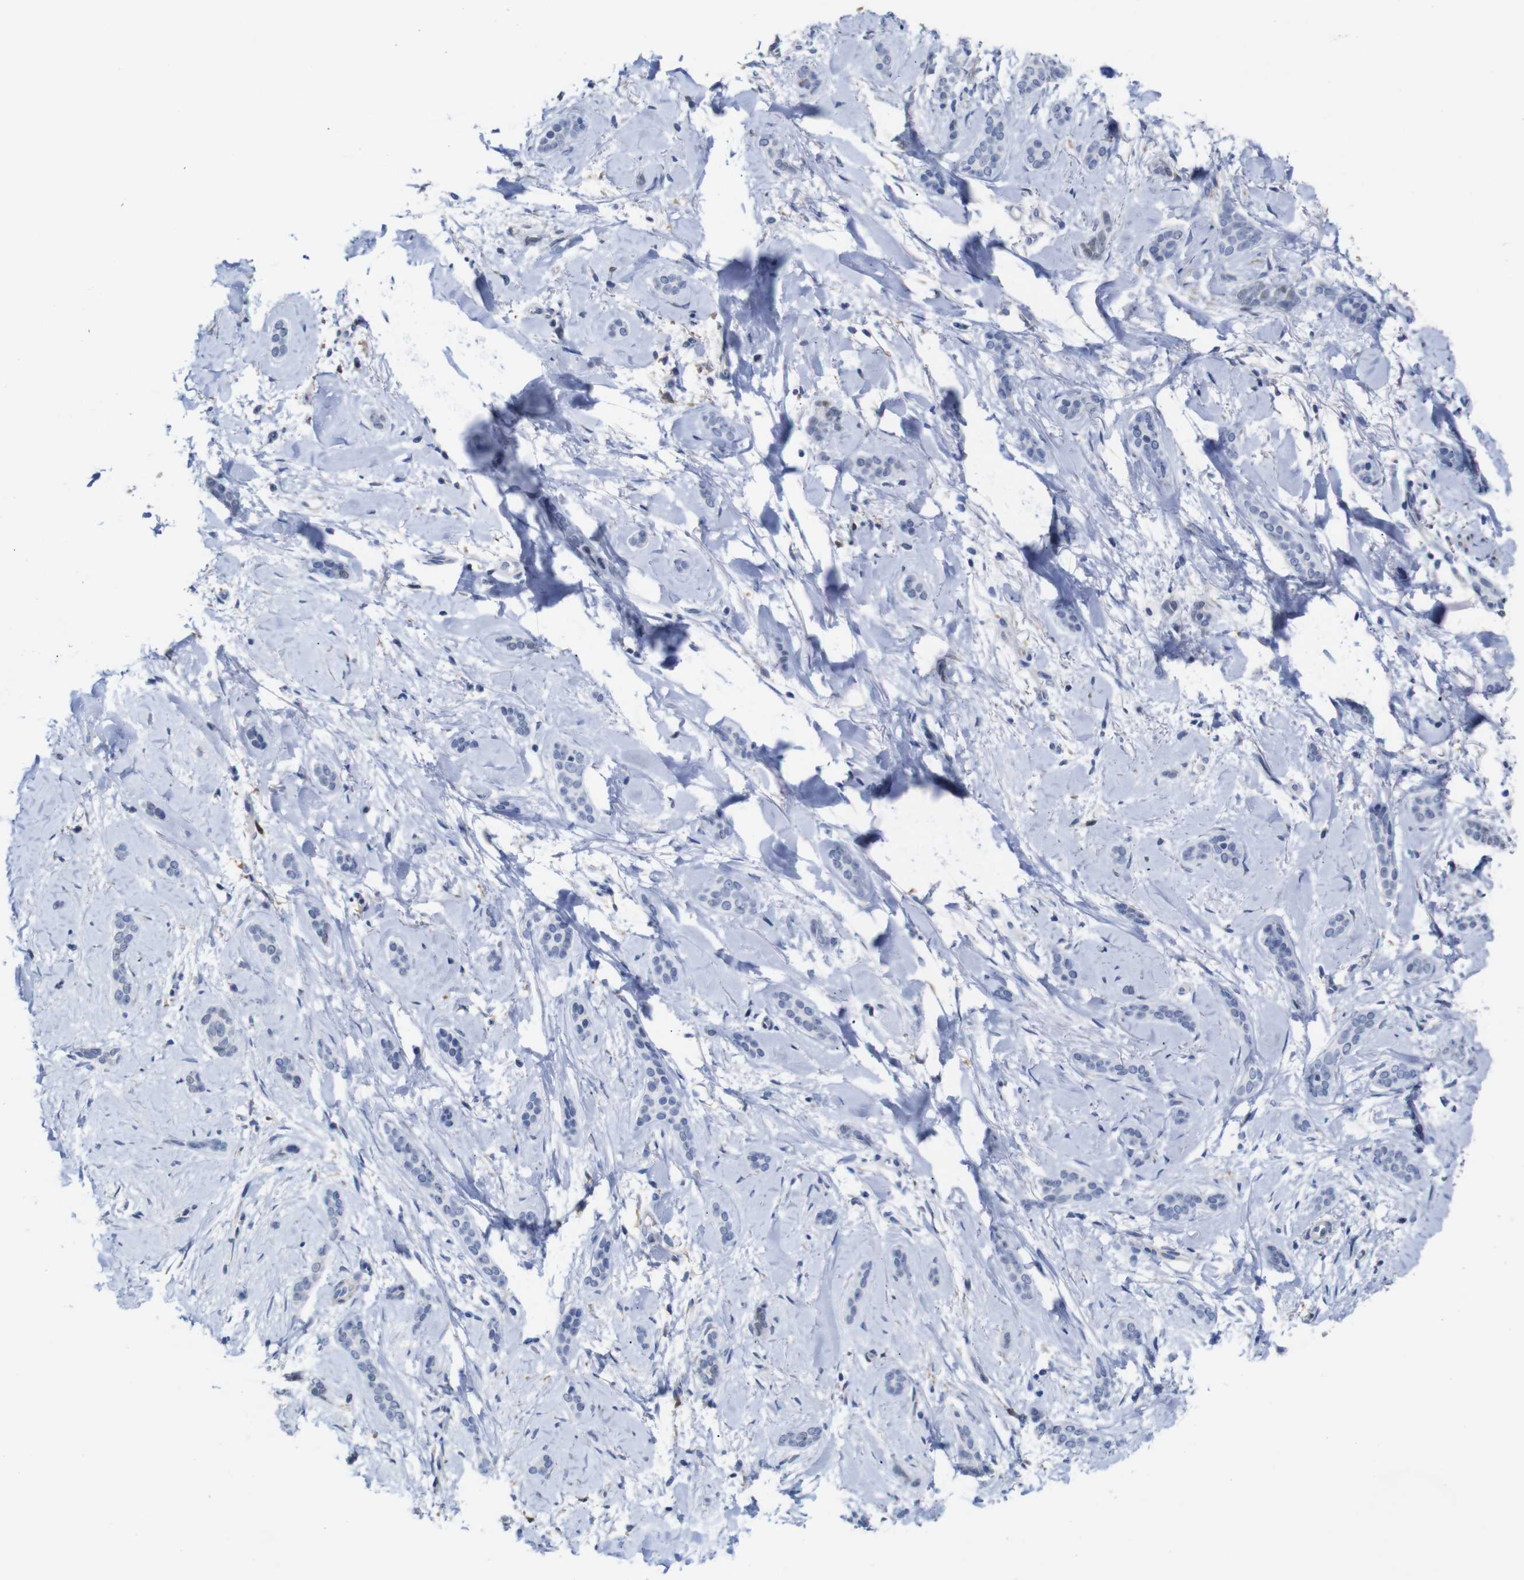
{"staining": {"intensity": "negative", "quantity": "none", "location": "none"}, "tissue": "skin cancer", "cell_type": "Tumor cells", "image_type": "cancer", "snomed": [{"axis": "morphology", "description": "Basal cell carcinoma"}, {"axis": "morphology", "description": "Adnexal tumor, benign"}, {"axis": "topography", "description": "Skin"}], "caption": "IHC of human benign adnexal tumor (skin) demonstrates no expression in tumor cells. Nuclei are stained in blue.", "gene": "TCEAL9", "patient": {"sex": "female", "age": 42}}